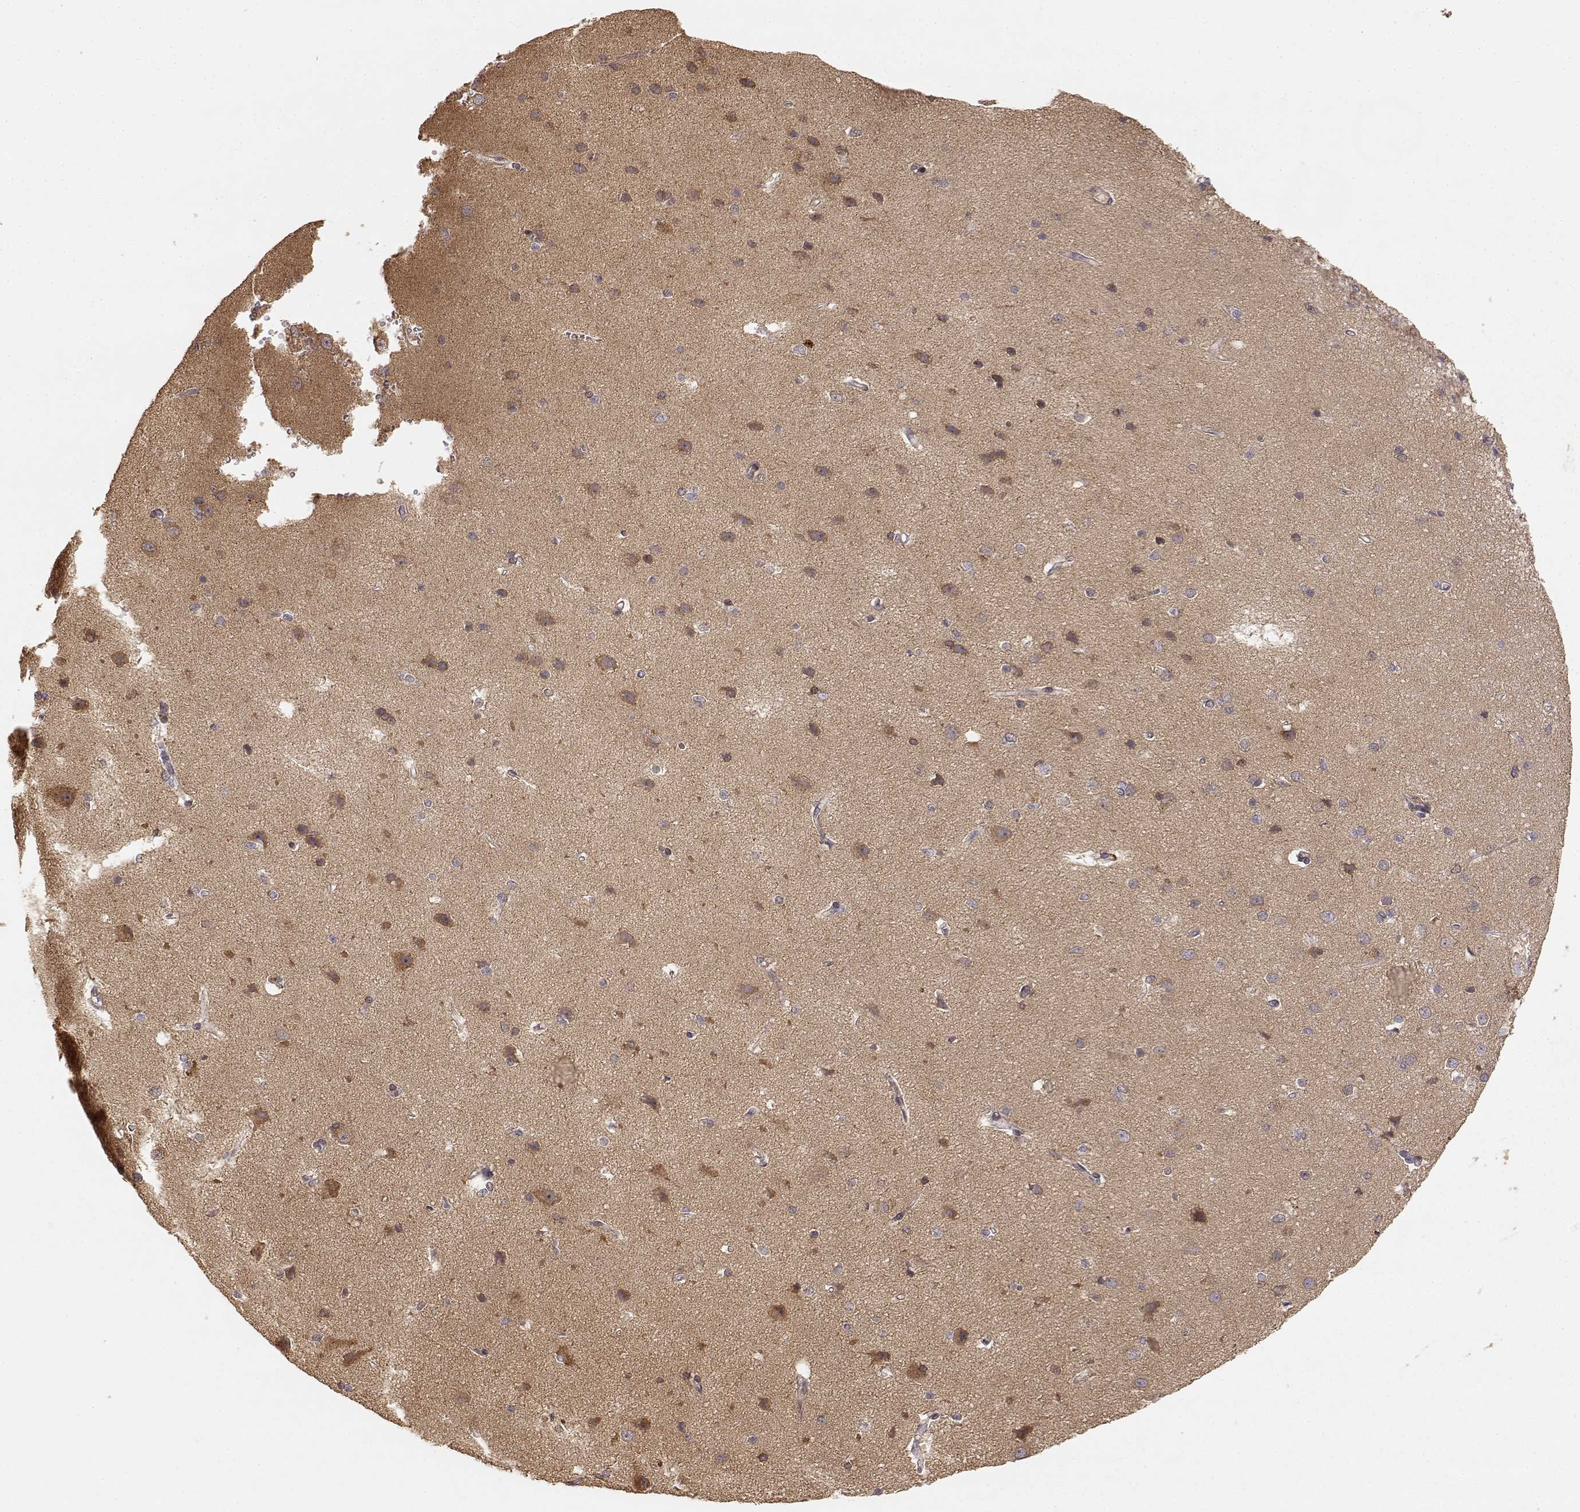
{"staining": {"intensity": "negative", "quantity": "none", "location": "none"}, "tissue": "cerebral cortex", "cell_type": "Endothelial cells", "image_type": "normal", "snomed": [{"axis": "morphology", "description": "Normal tissue, NOS"}, {"axis": "topography", "description": "Cerebral cortex"}], "caption": "This is an immunohistochemistry (IHC) histopathology image of benign cerebral cortex. There is no expression in endothelial cells.", "gene": "PICK1", "patient": {"sex": "male", "age": 37}}